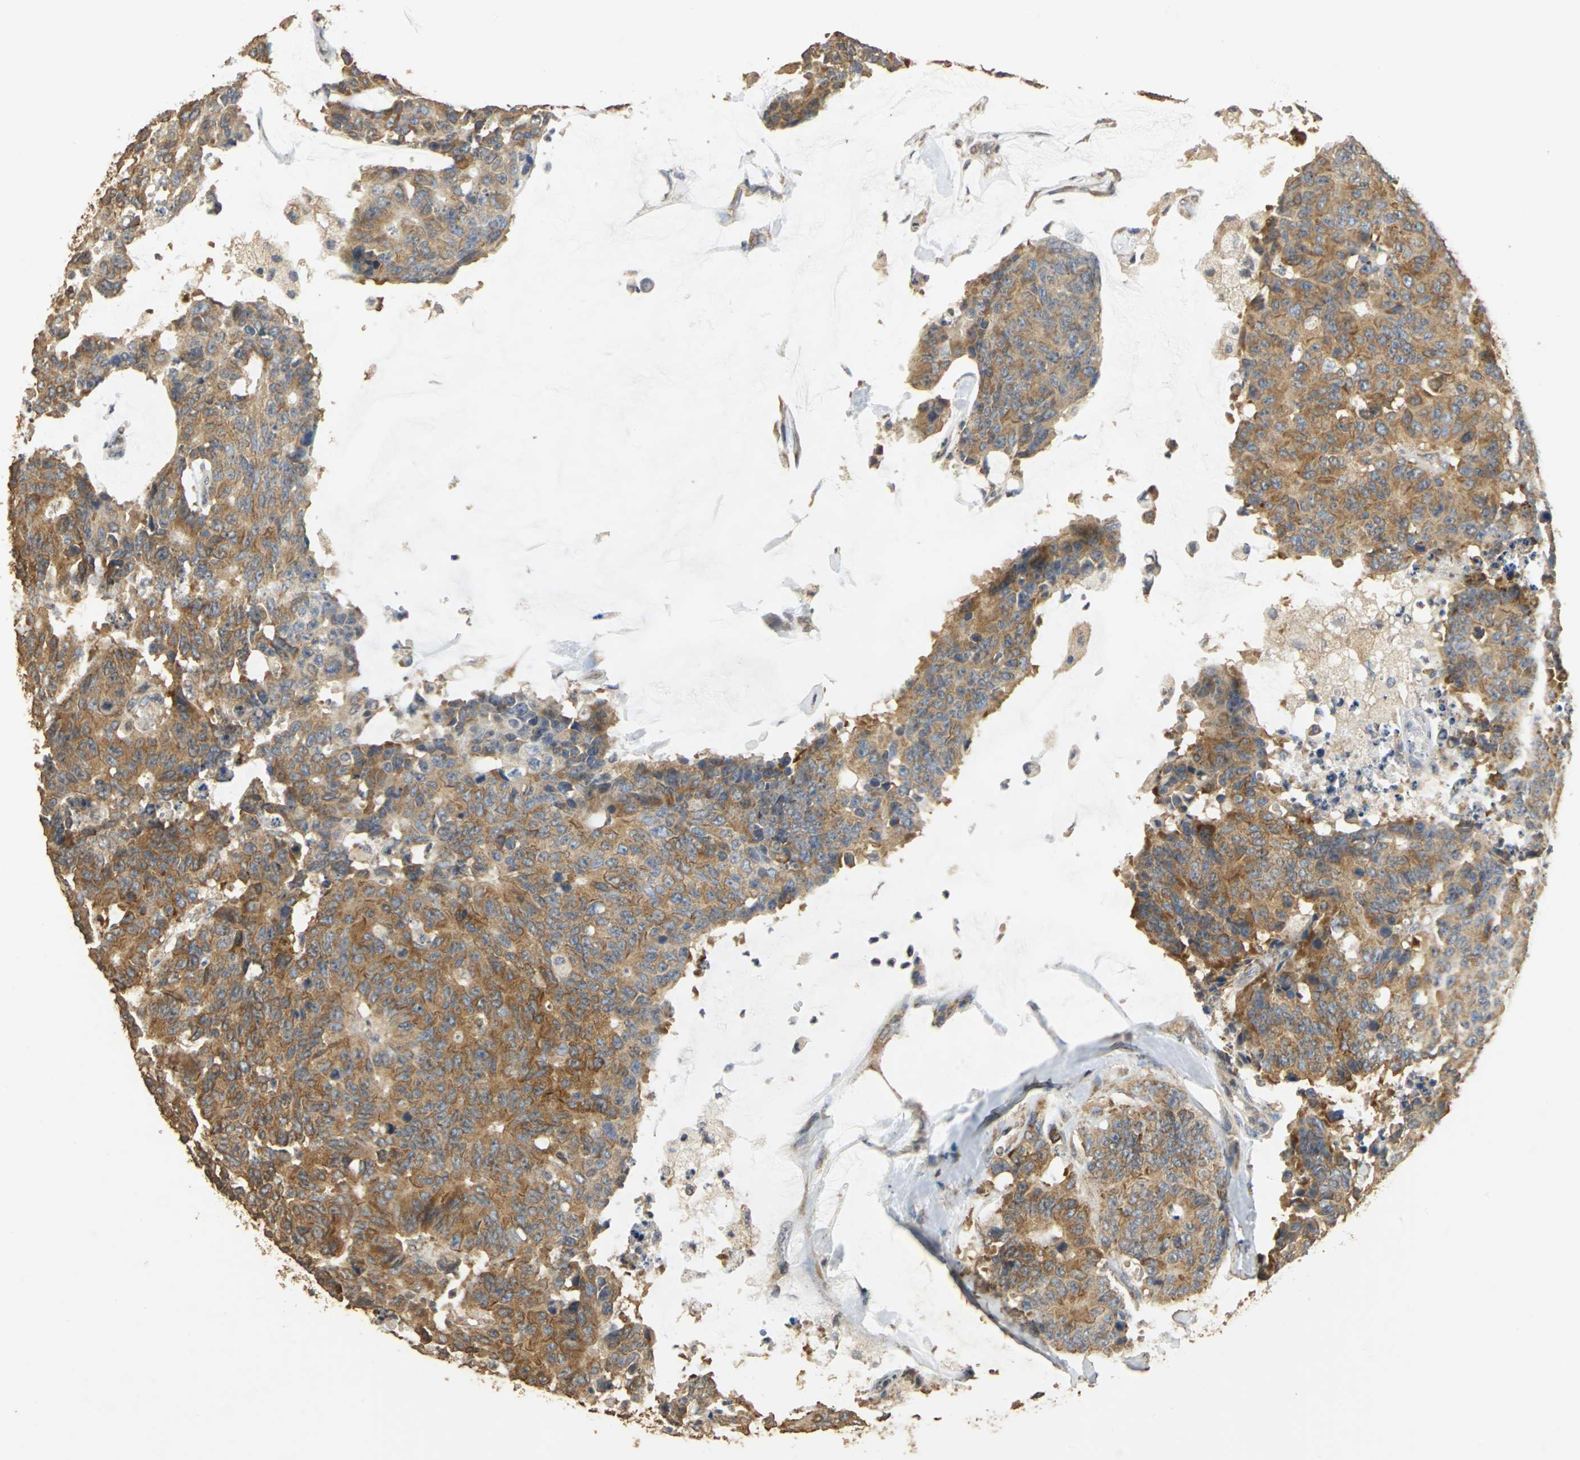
{"staining": {"intensity": "strong", "quantity": ">75%", "location": "cytoplasmic/membranous"}, "tissue": "colorectal cancer", "cell_type": "Tumor cells", "image_type": "cancer", "snomed": [{"axis": "morphology", "description": "Adenocarcinoma, NOS"}, {"axis": "topography", "description": "Colon"}], "caption": "Tumor cells demonstrate high levels of strong cytoplasmic/membranous positivity in about >75% of cells in colorectal cancer (adenocarcinoma).", "gene": "ACSL4", "patient": {"sex": "female", "age": 86}}